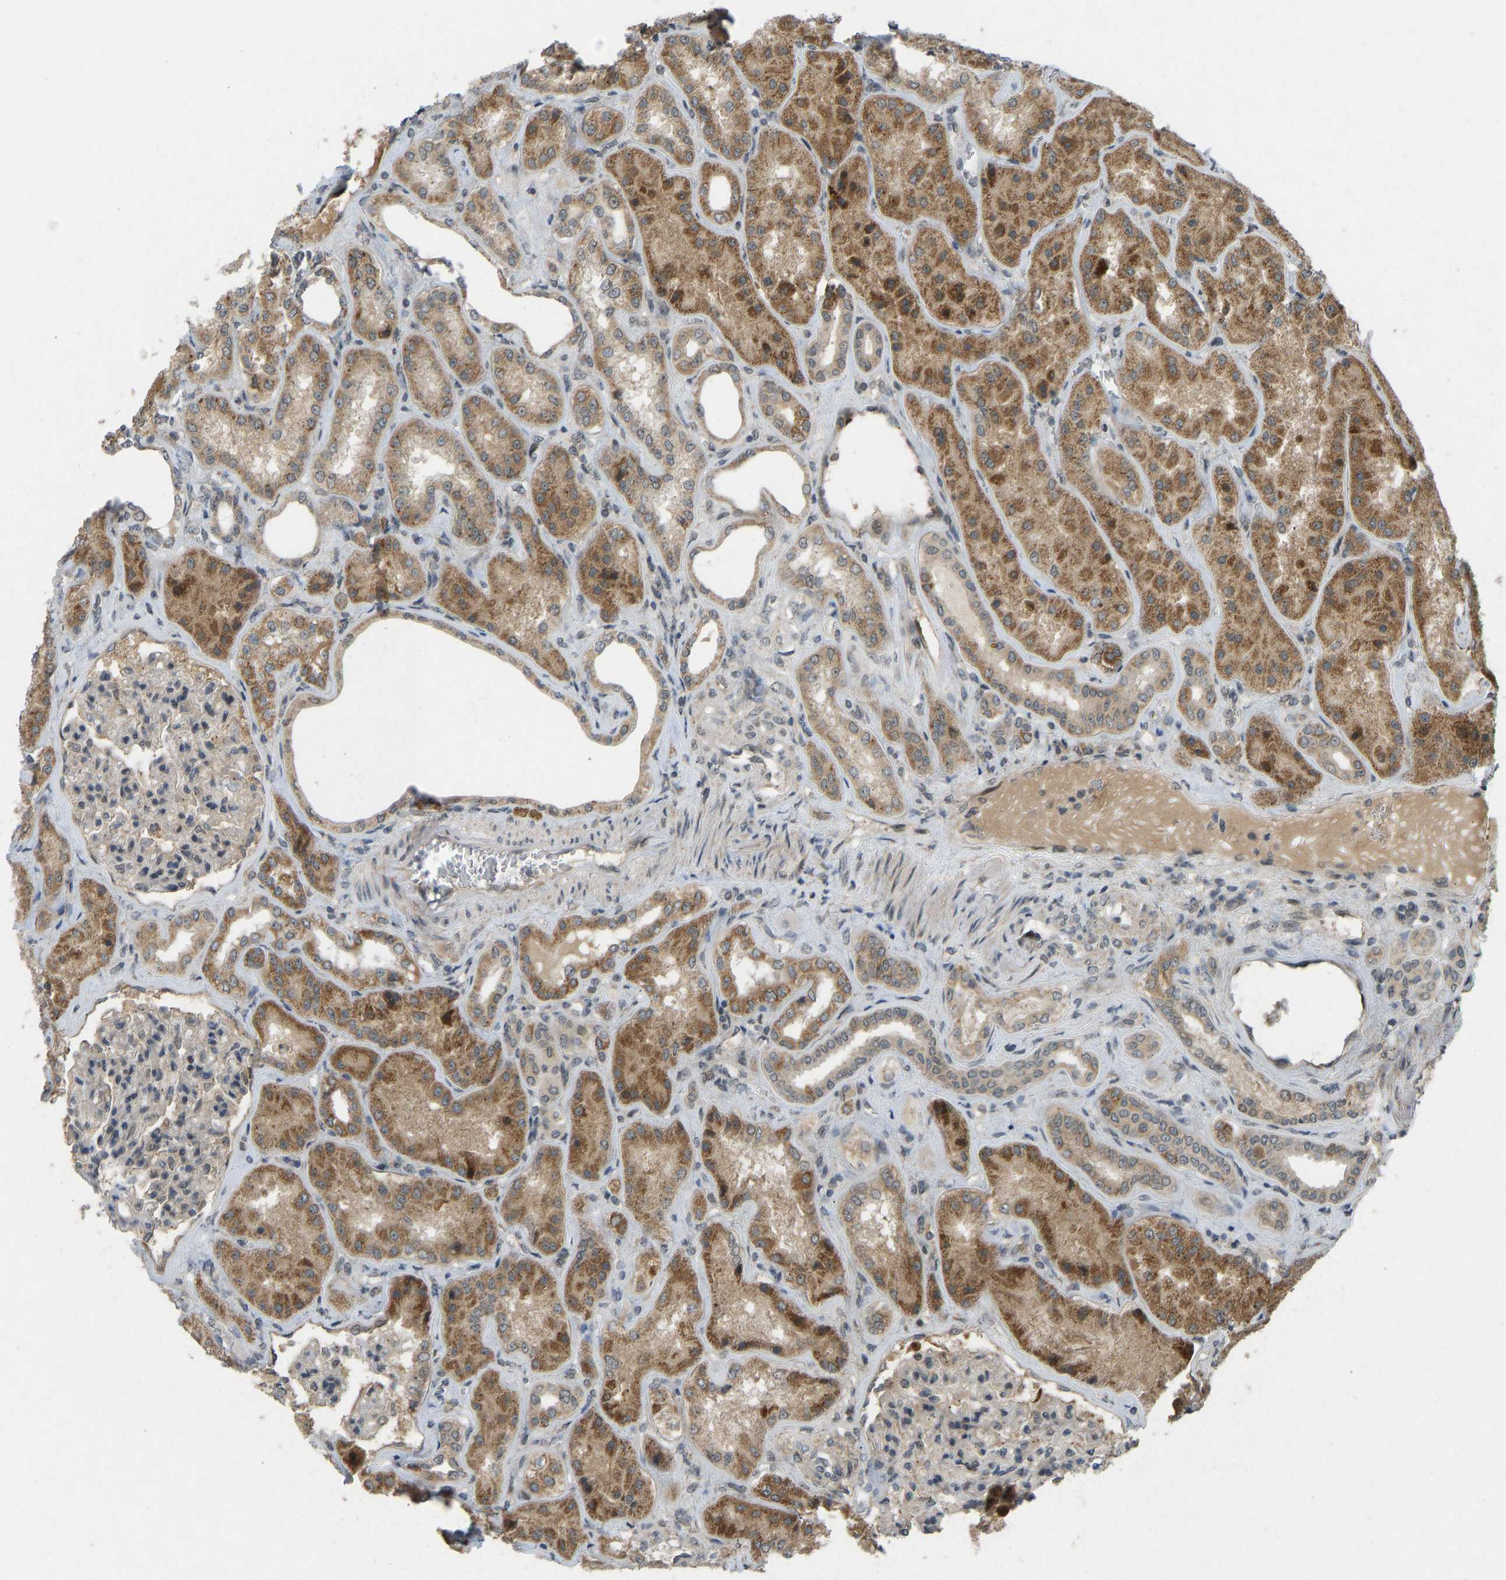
{"staining": {"intensity": "moderate", "quantity": "25%-75%", "location": "cytoplasmic/membranous"}, "tissue": "kidney", "cell_type": "Cells in glomeruli", "image_type": "normal", "snomed": [{"axis": "morphology", "description": "Normal tissue, NOS"}, {"axis": "topography", "description": "Kidney"}], "caption": "A photomicrograph of human kidney stained for a protein displays moderate cytoplasmic/membranous brown staining in cells in glomeruli. (Brightfield microscopy of DAB IHC at high magnification).", "gene": "ACADS", "patient": {"sex": "female", "age": 56}}